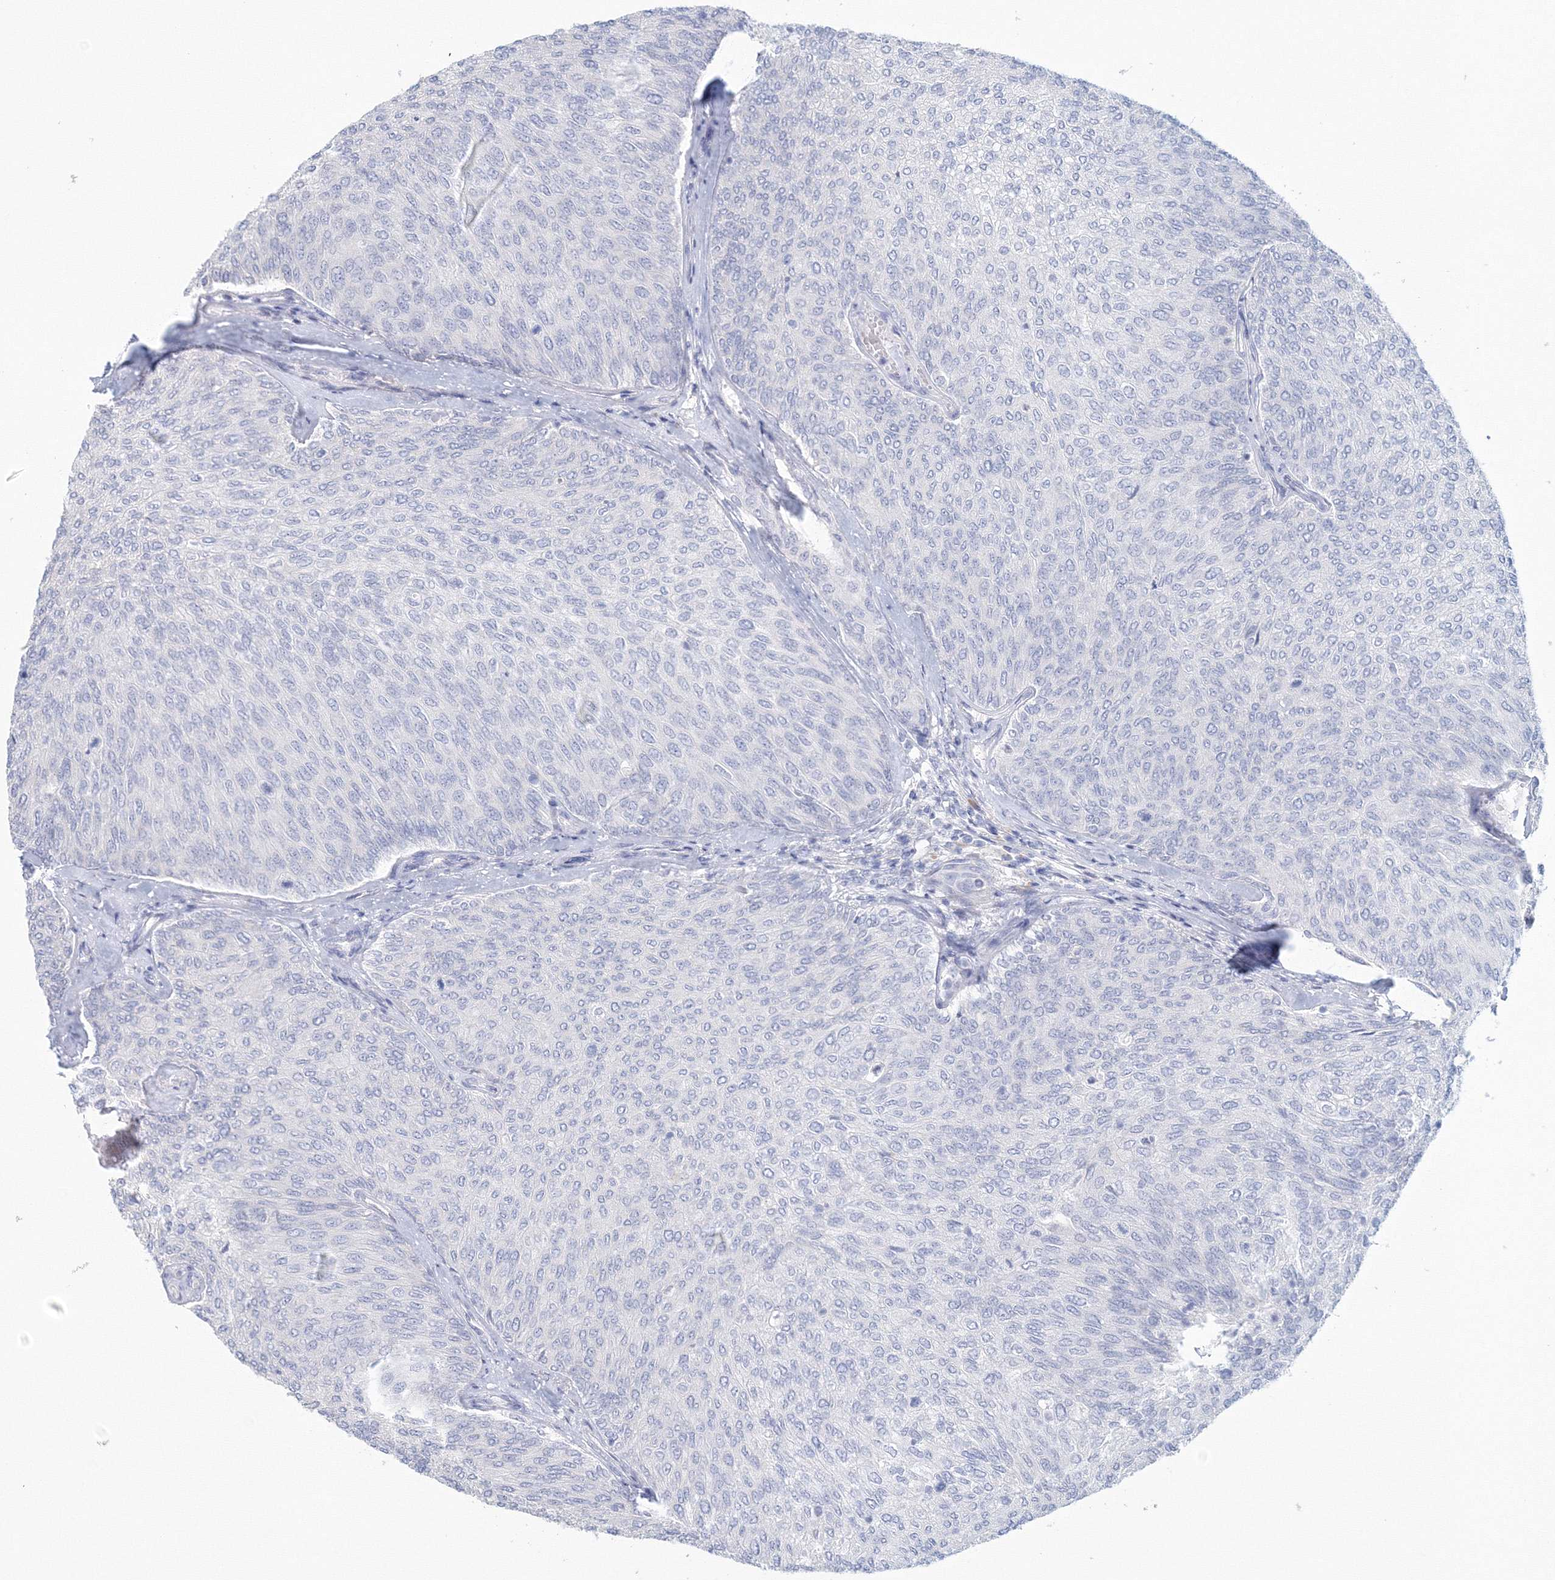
{"staining": {"intensity": "negative", "quantity": "none", "location": "none"}, "tissue": "urothelial cancer", "cell_type": "Tumor cells", "image_type": "cancer", "snomed": [{"axis": "morphology", "description": "Urothelial carcinoma, Low grade"}, {"axis": "topography", "description": "Urinary bladder"}], "caption": "Immunohistochemistry (IHC) histopathology image of low-grade urothelial carcinoma stained for a protein (brown), which displays no positivity in tumor cells.", "gene": "VSIG1", "patient": {"sex": "female", "age": 79}}